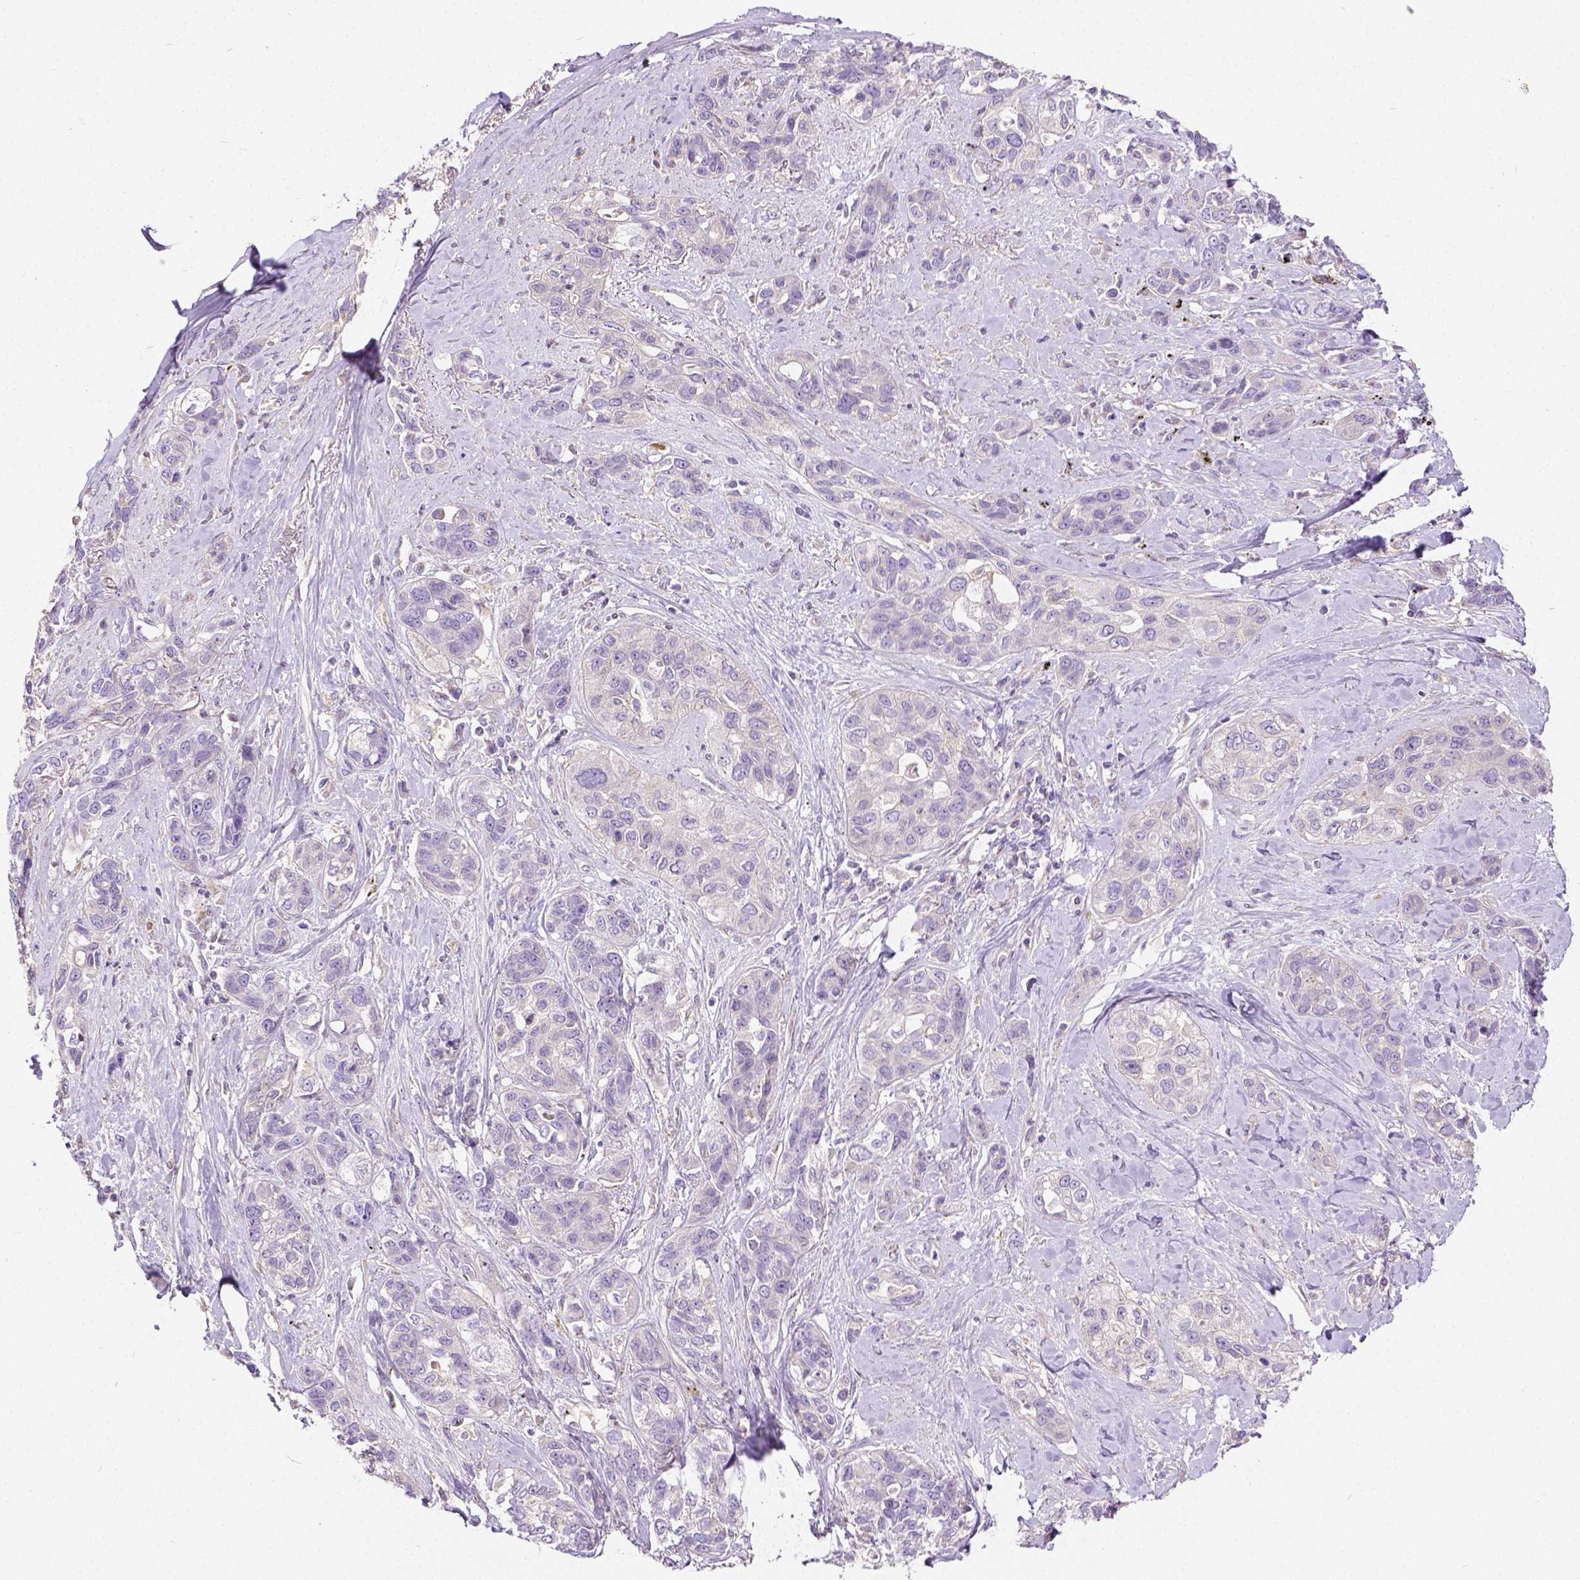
{"staining": {"intensity": "negative", "quantity": "none", "location": "none"}, "tissue": "lung cancer", "cell_type": "Tumor cells", "image_type": "cancer", "snomed": [{"axis": "morphology", "description": "Squamous cell carcinoma, NOS"}, {"axis": "topography", "description": "Lung"}], "caption": "Micrograph shows no significant protein staining in tumor cells of lung cancer (squamous cell carcinoma).", "gene": "CADM4", "patient": {"sex": "female", "age": 70}}